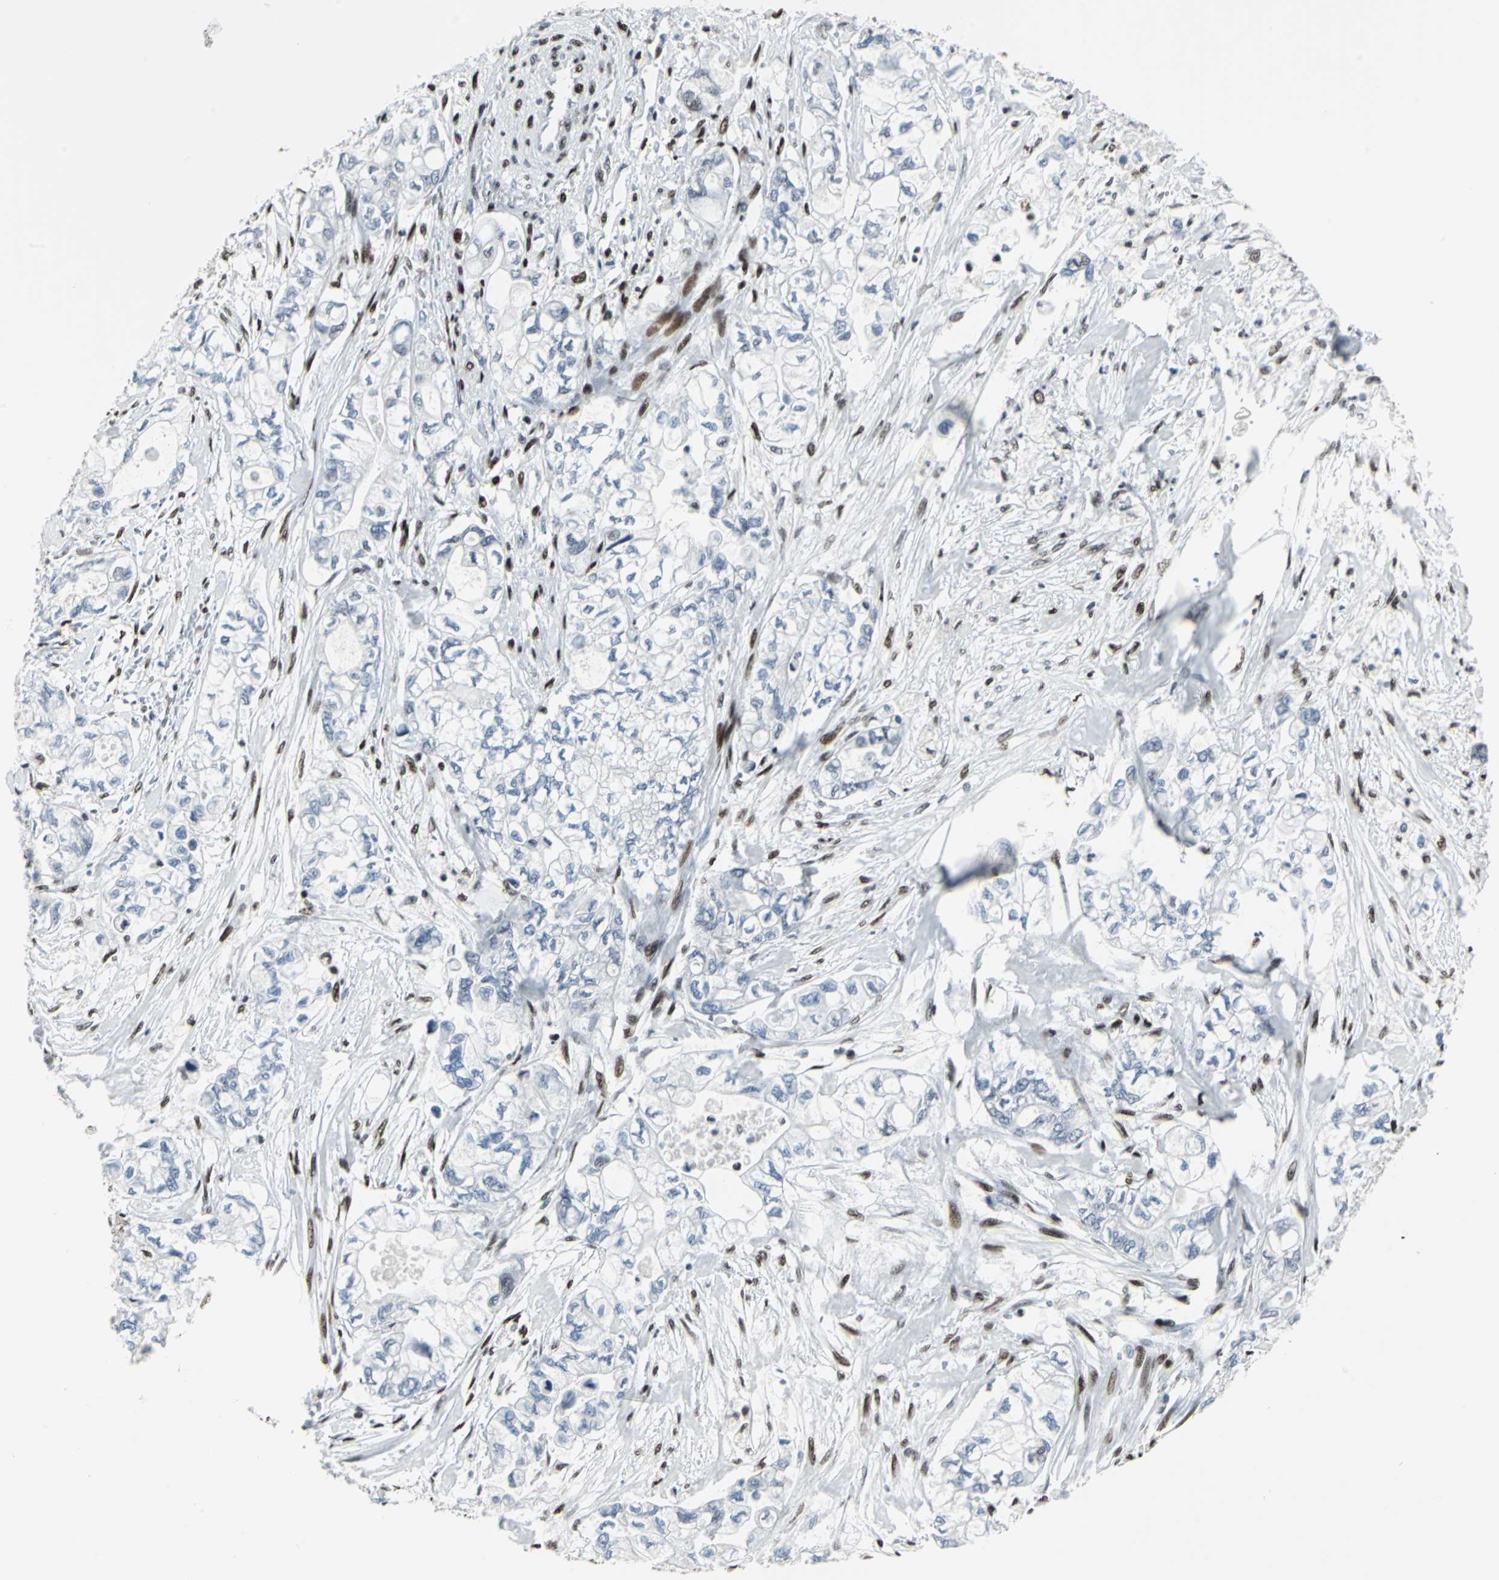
{"staining": {"intensity": "strong", "quantity": ">75%", "location": "nuclear"}, "tissue": "pancreatic cancer", "cell_type": "Tumor cells", "image_type": "cancer", "snomed": [{"axis": "morphology", "description": "Adenocarcinoma, NOS"}, {"axis": "topography", "description": "Pancreas"}], "caption": "This is an image of immunohistochemistry (IHC) staining of pancreatic cancer (adenocarcinoma), which shows strong expression in the nuclear of tumor cells.", "gene": "HDAC2", "patient": {"sex": "male", "age": 79}}